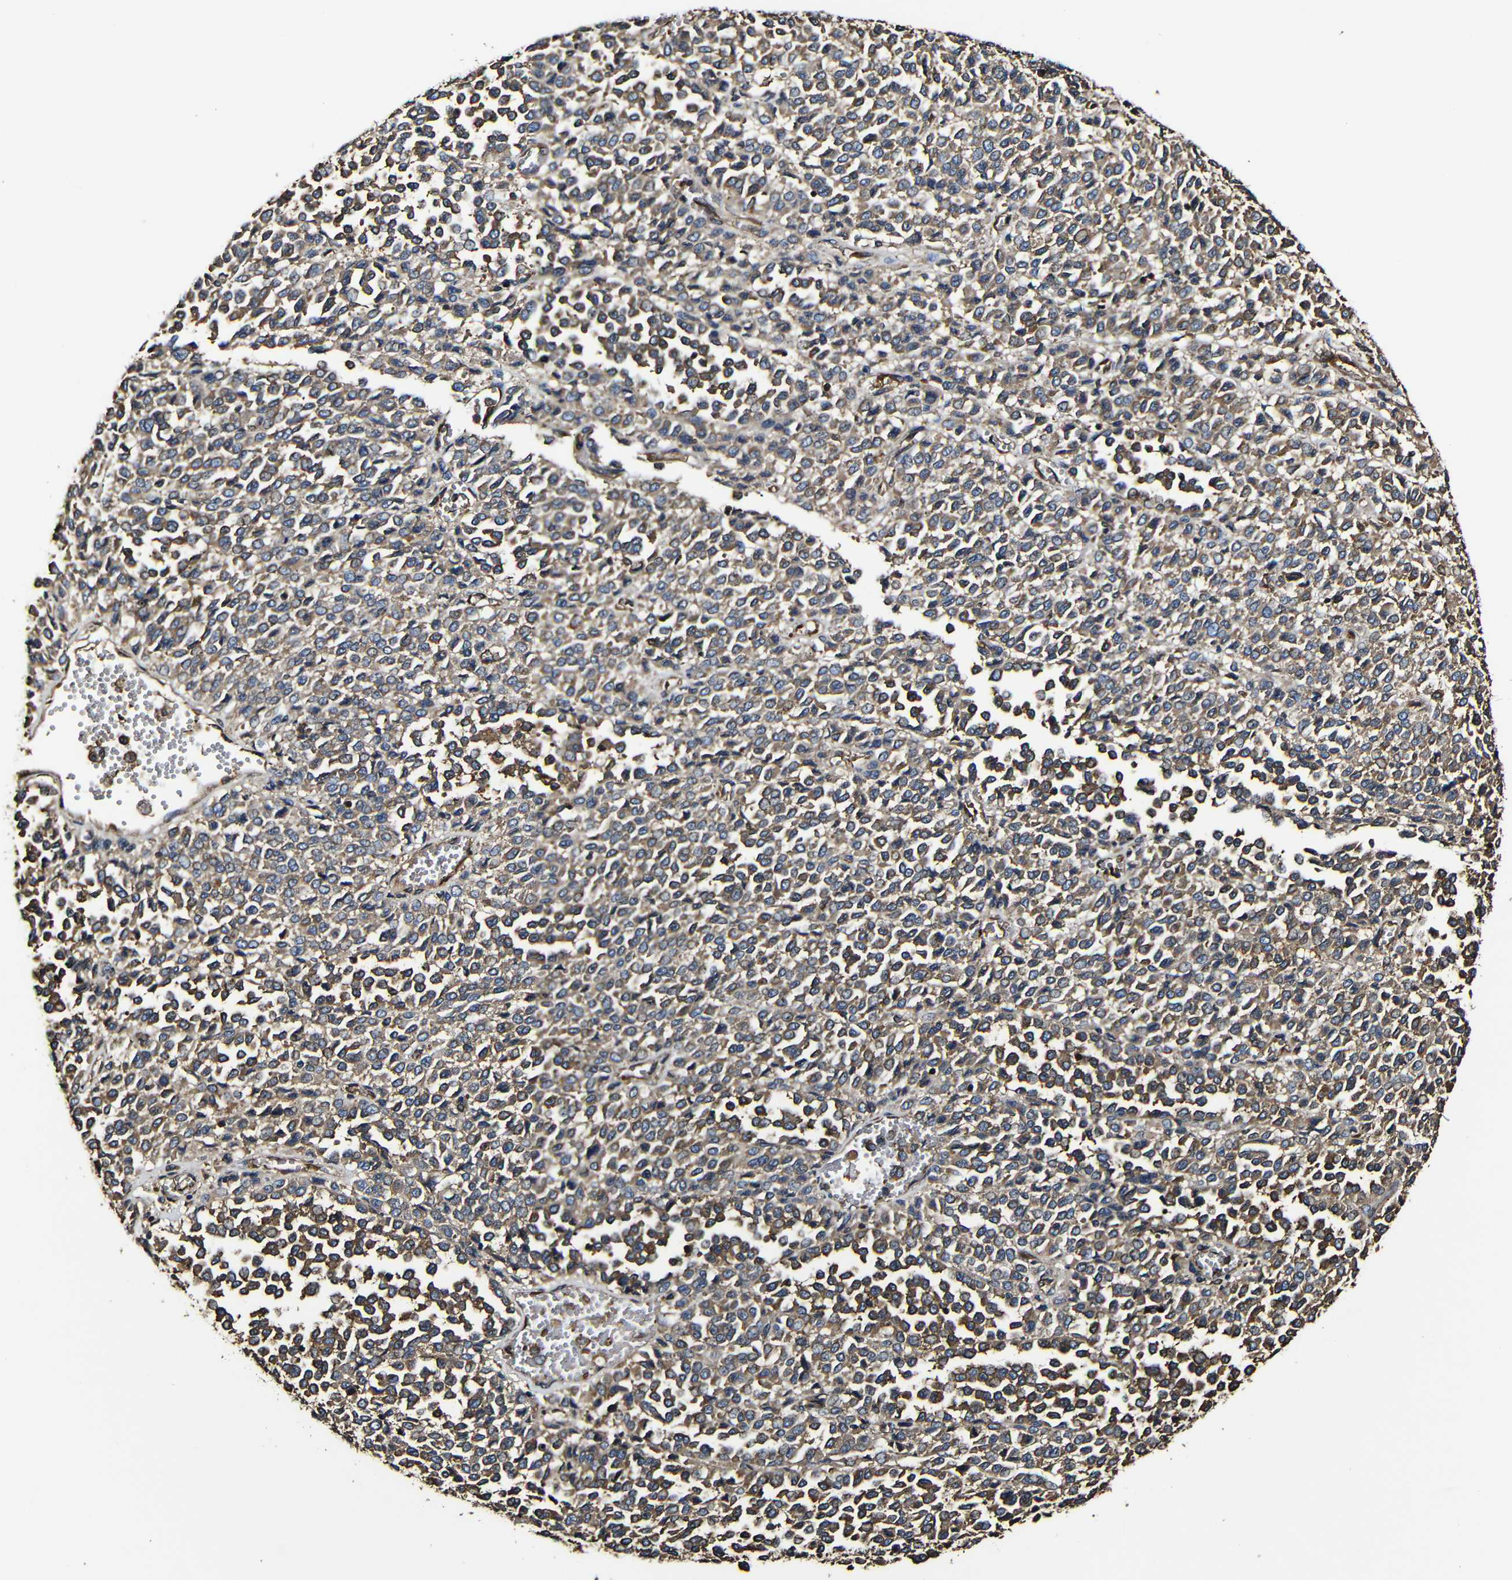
{"staining": {"intensity": "moderate", "quantity": ">75%", "location": "cytoplasmic/membranous"}, "tissue": "melanoma", "cell_type": "Tumor cells", "image_type": "cancer", "snomed": [{"axis": "morphology", "description": "Malignant melanoma, Metastatic site"}, {"axis": "topography", "description": "Pancreas"}], "caption": "DAB (3,3'-diaminobenzidine) immunohistochemical staining of melanoma reveals moderate cytoplasmic/membranous protein staining in about >75% of tumor cells.", "gene": "MSN", "patient": {"sex": "female", "age": 30}}